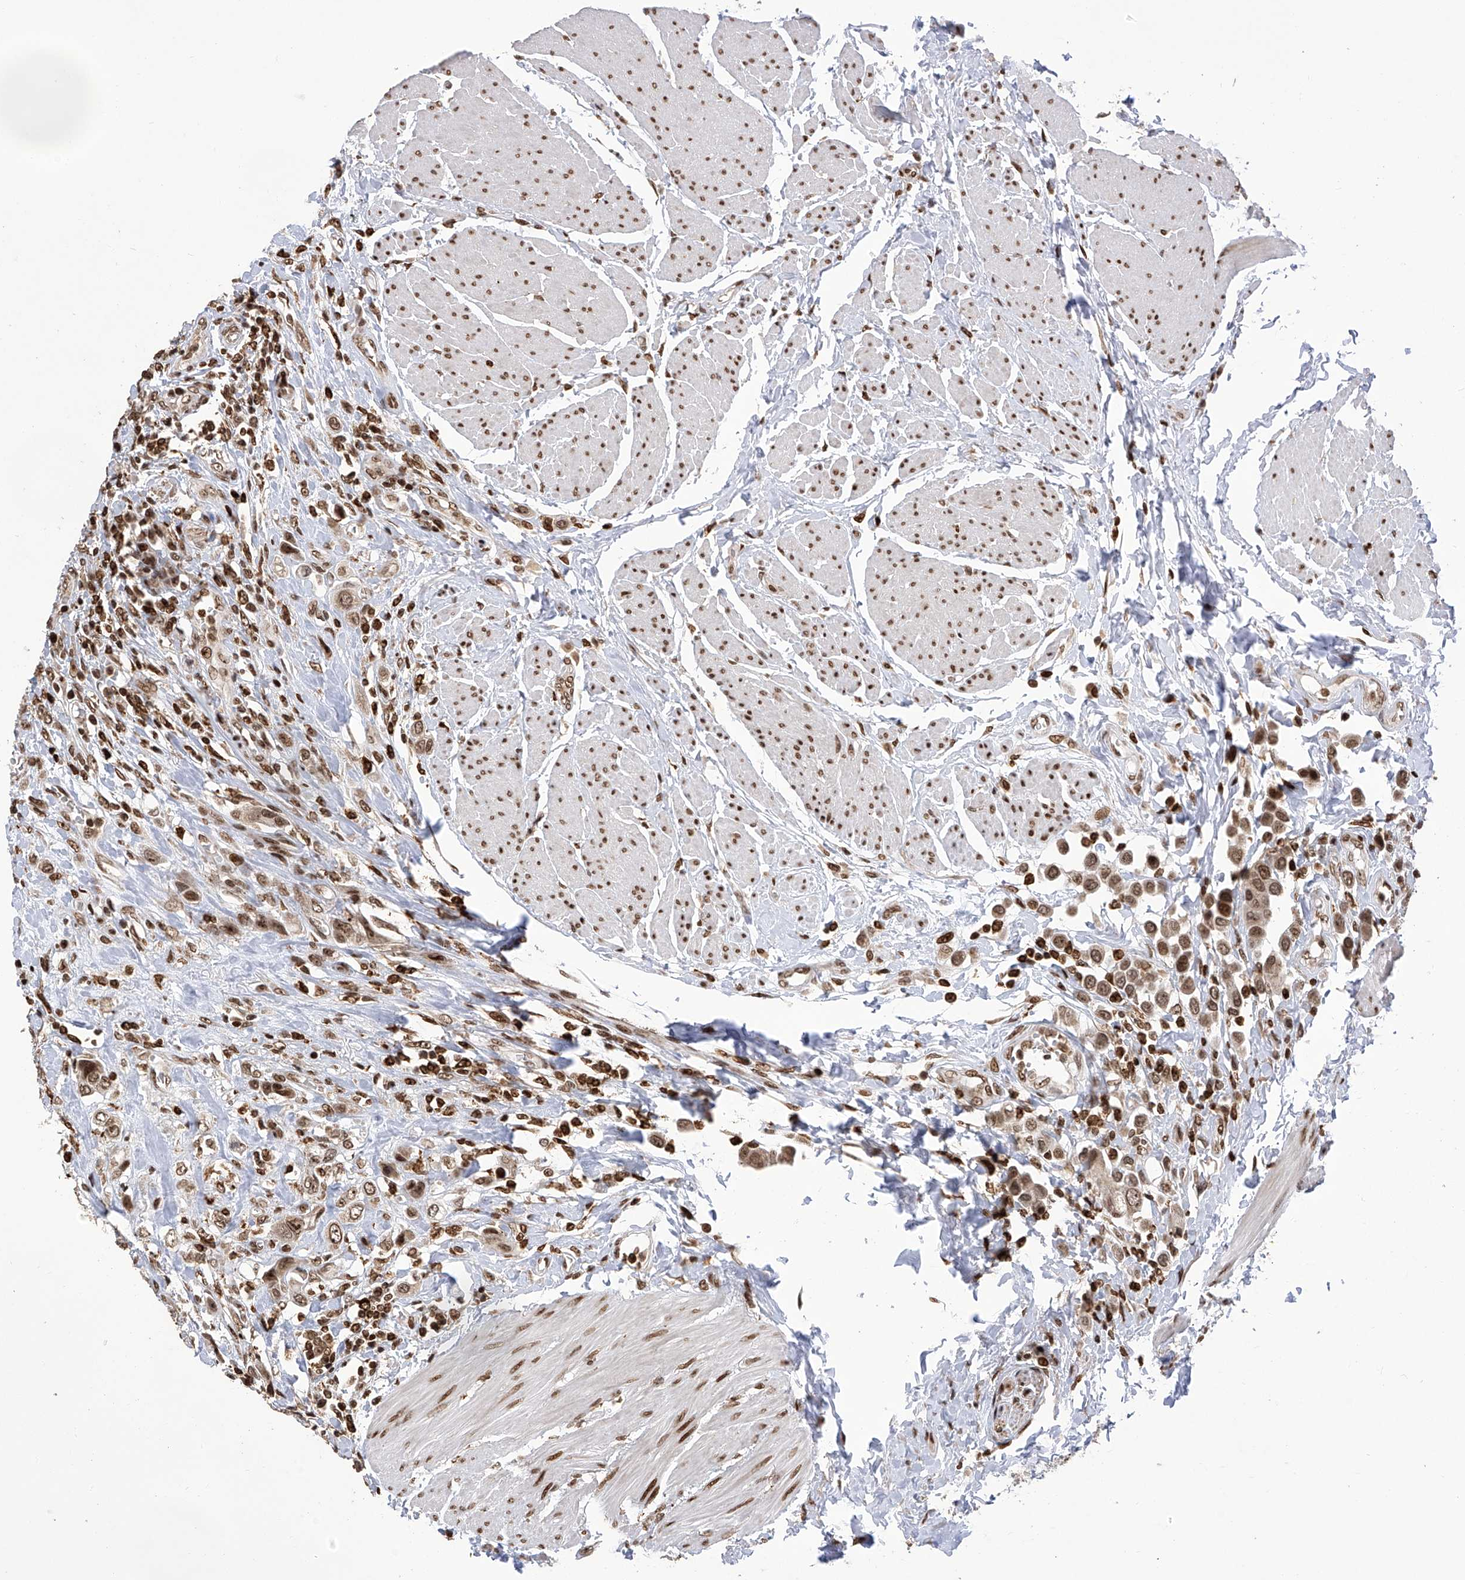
{"staining": {"intensity": "moderate", "quantity": ">75%", "location": "nuclear"}, "tissue": "urothelial cancer", "cell_type": "Tumor cells", "image_type": "cancer", "snomed": [{"axis": "morphology", "description": "Urothelial carcinoma, High grade"}, {"axis": "topography", "description": "Urinary bladder"}], "caption": "Immunohistochemical staining of human high-grade urothelial carcinoma demonstrates medium levels of moderate nuclear positivity in about >75% of tumor cells. (DAB (3,3'-diaminobenzidine) = brown stain, brightfield microscopy at high magnification).", "gene": "PAK1IP1", "patient": {"sex": "male", "age": 50}}